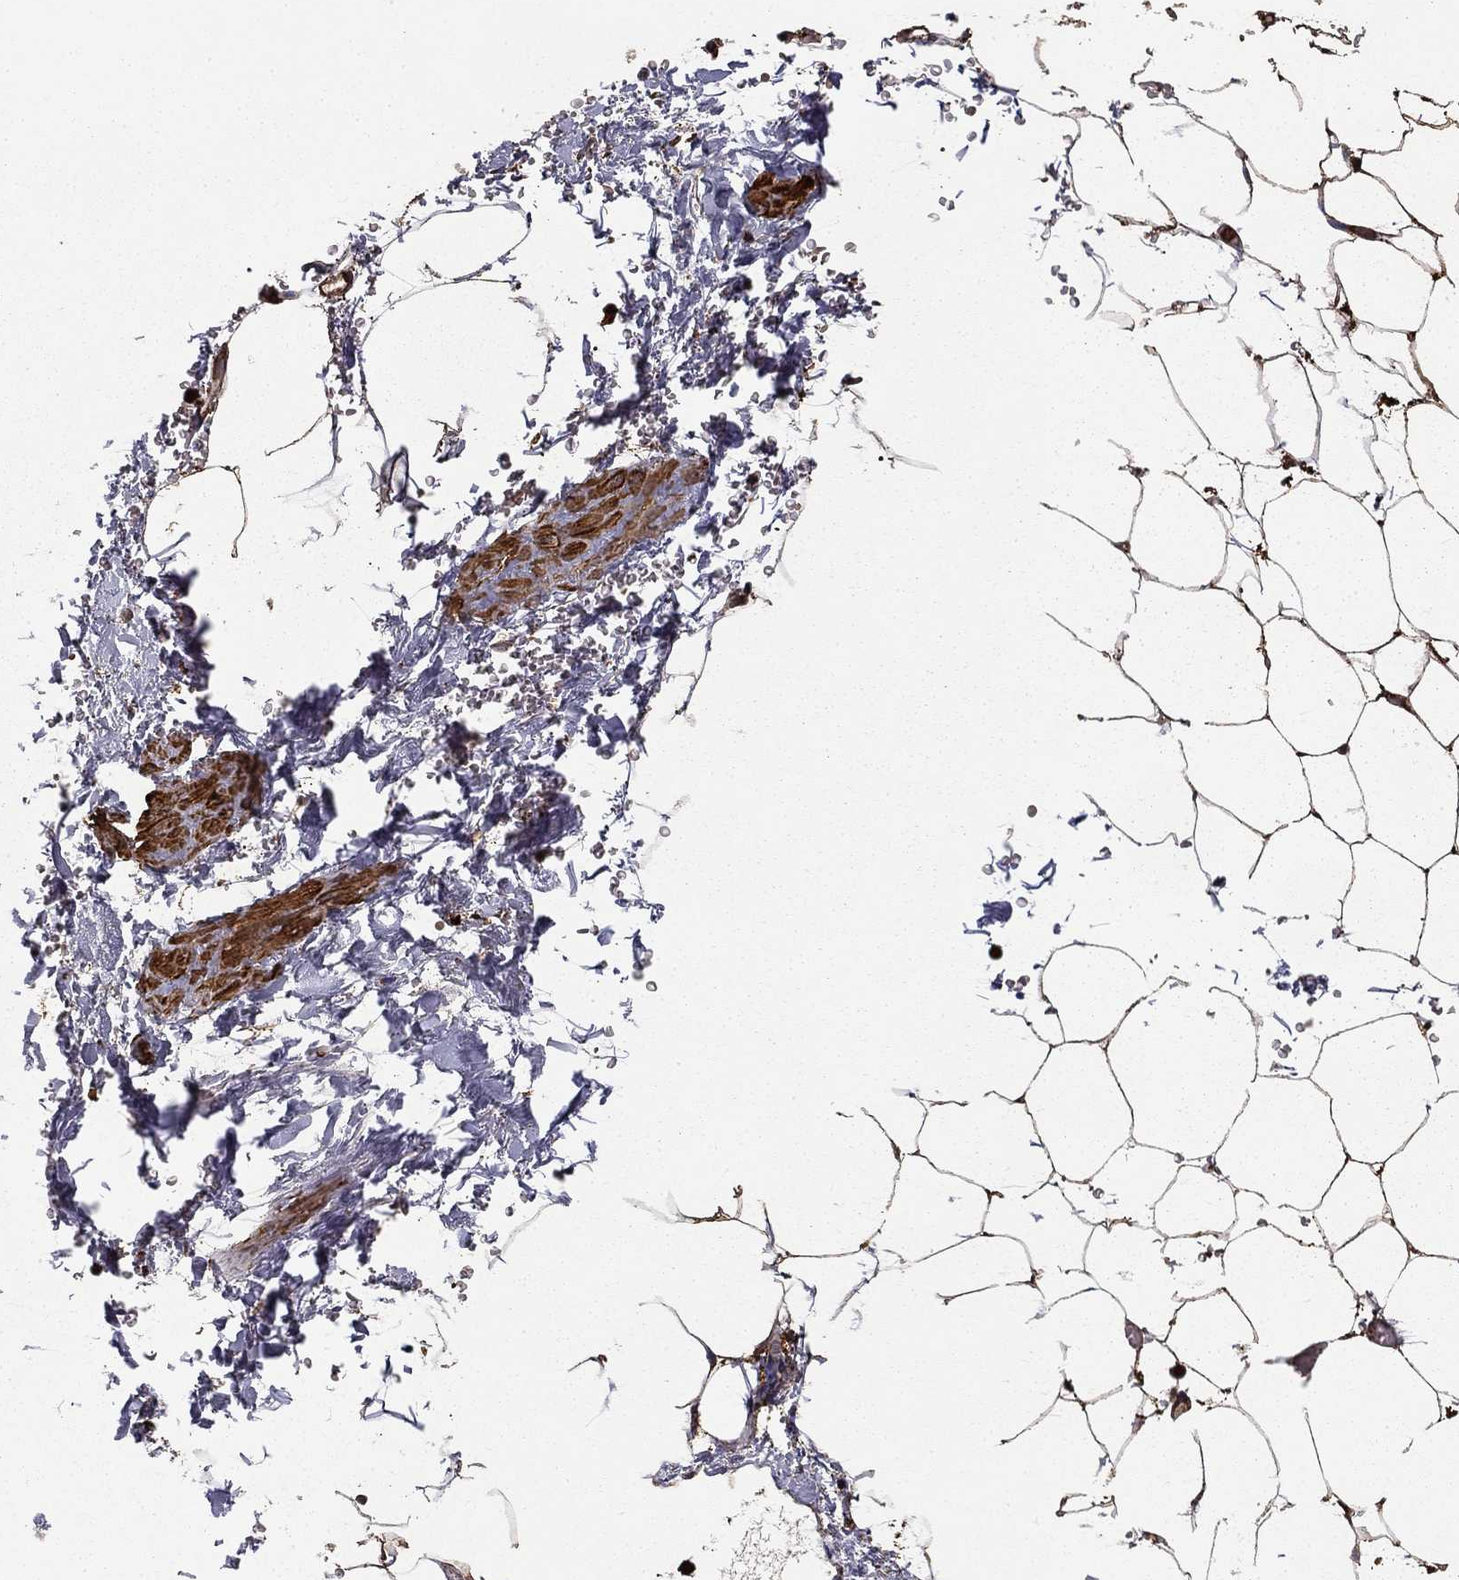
{"staining": {"intensity": "moderate", "quantity": "<25%", "location": "cytoplasmic/membranous"}, "tissue": "adipose tissue", "cell_type": "Adipocytes", "image_type": "normal", "snomed": [{"axis": "morphology", "description": "Normal tissue, NOS"}, {"axis": "topography", "description": "Soft tissue"}, {"axis": "topography", "description": "Adipose tissue"}, {"axis": "topography", "description": "Vascular tissue"}, {"axis": "topography", "description": "Peripheral nerve tissue"}], "caption": "A low amount of moderate cytoplasmic/membranous staining is present in about <25% of adipocytes in benign adipose tissue.", "gene": "HABP4", "patient": {"sex": "male", "age": 68}}